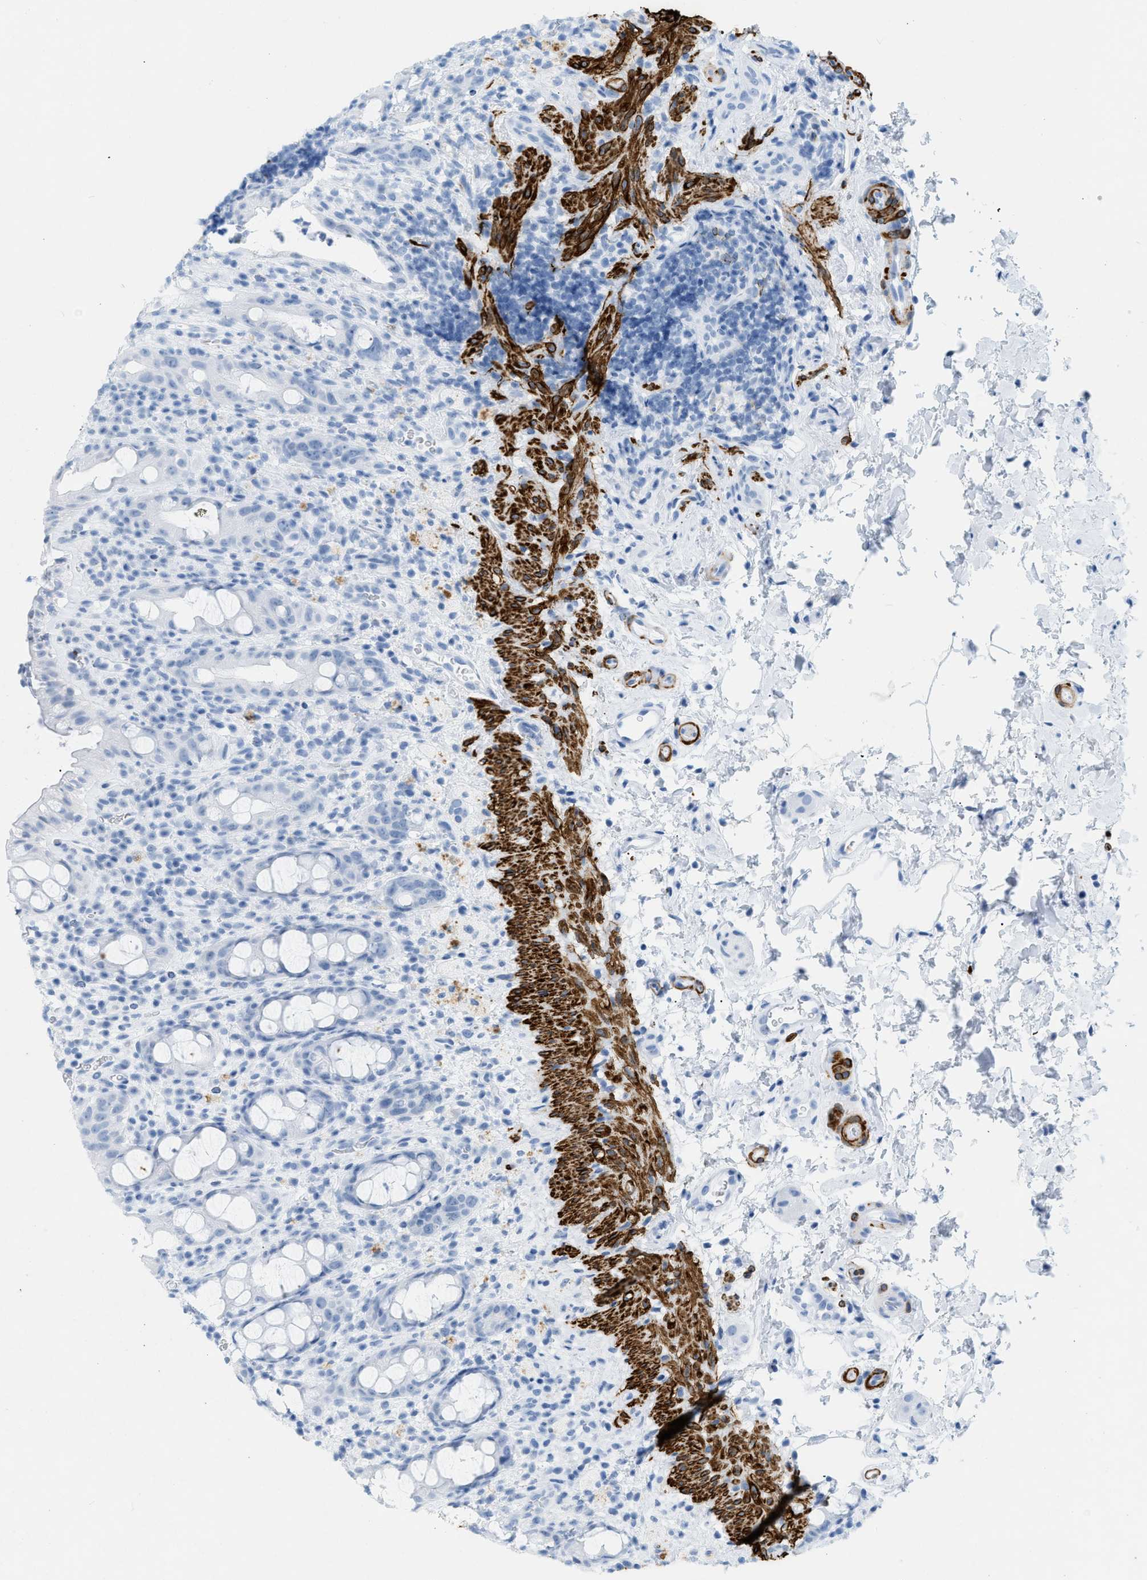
{"staining": {"intensity": "negative", "quantity": "none", "location": "none"}, "tissue": "rectum", "cell_type": "Glandular cells", "image_type": "normal", "snomed": [{"axis": "morphology", "description": "Normal tissue, NOS"}, {"axis": "topography", "description": "Rectum"}], "caption": "Human rectum stained for a protein using IHC shows no positivity in glandular cells.", "gene": "DES", "patient": {"sex": "male", "age": 44}}